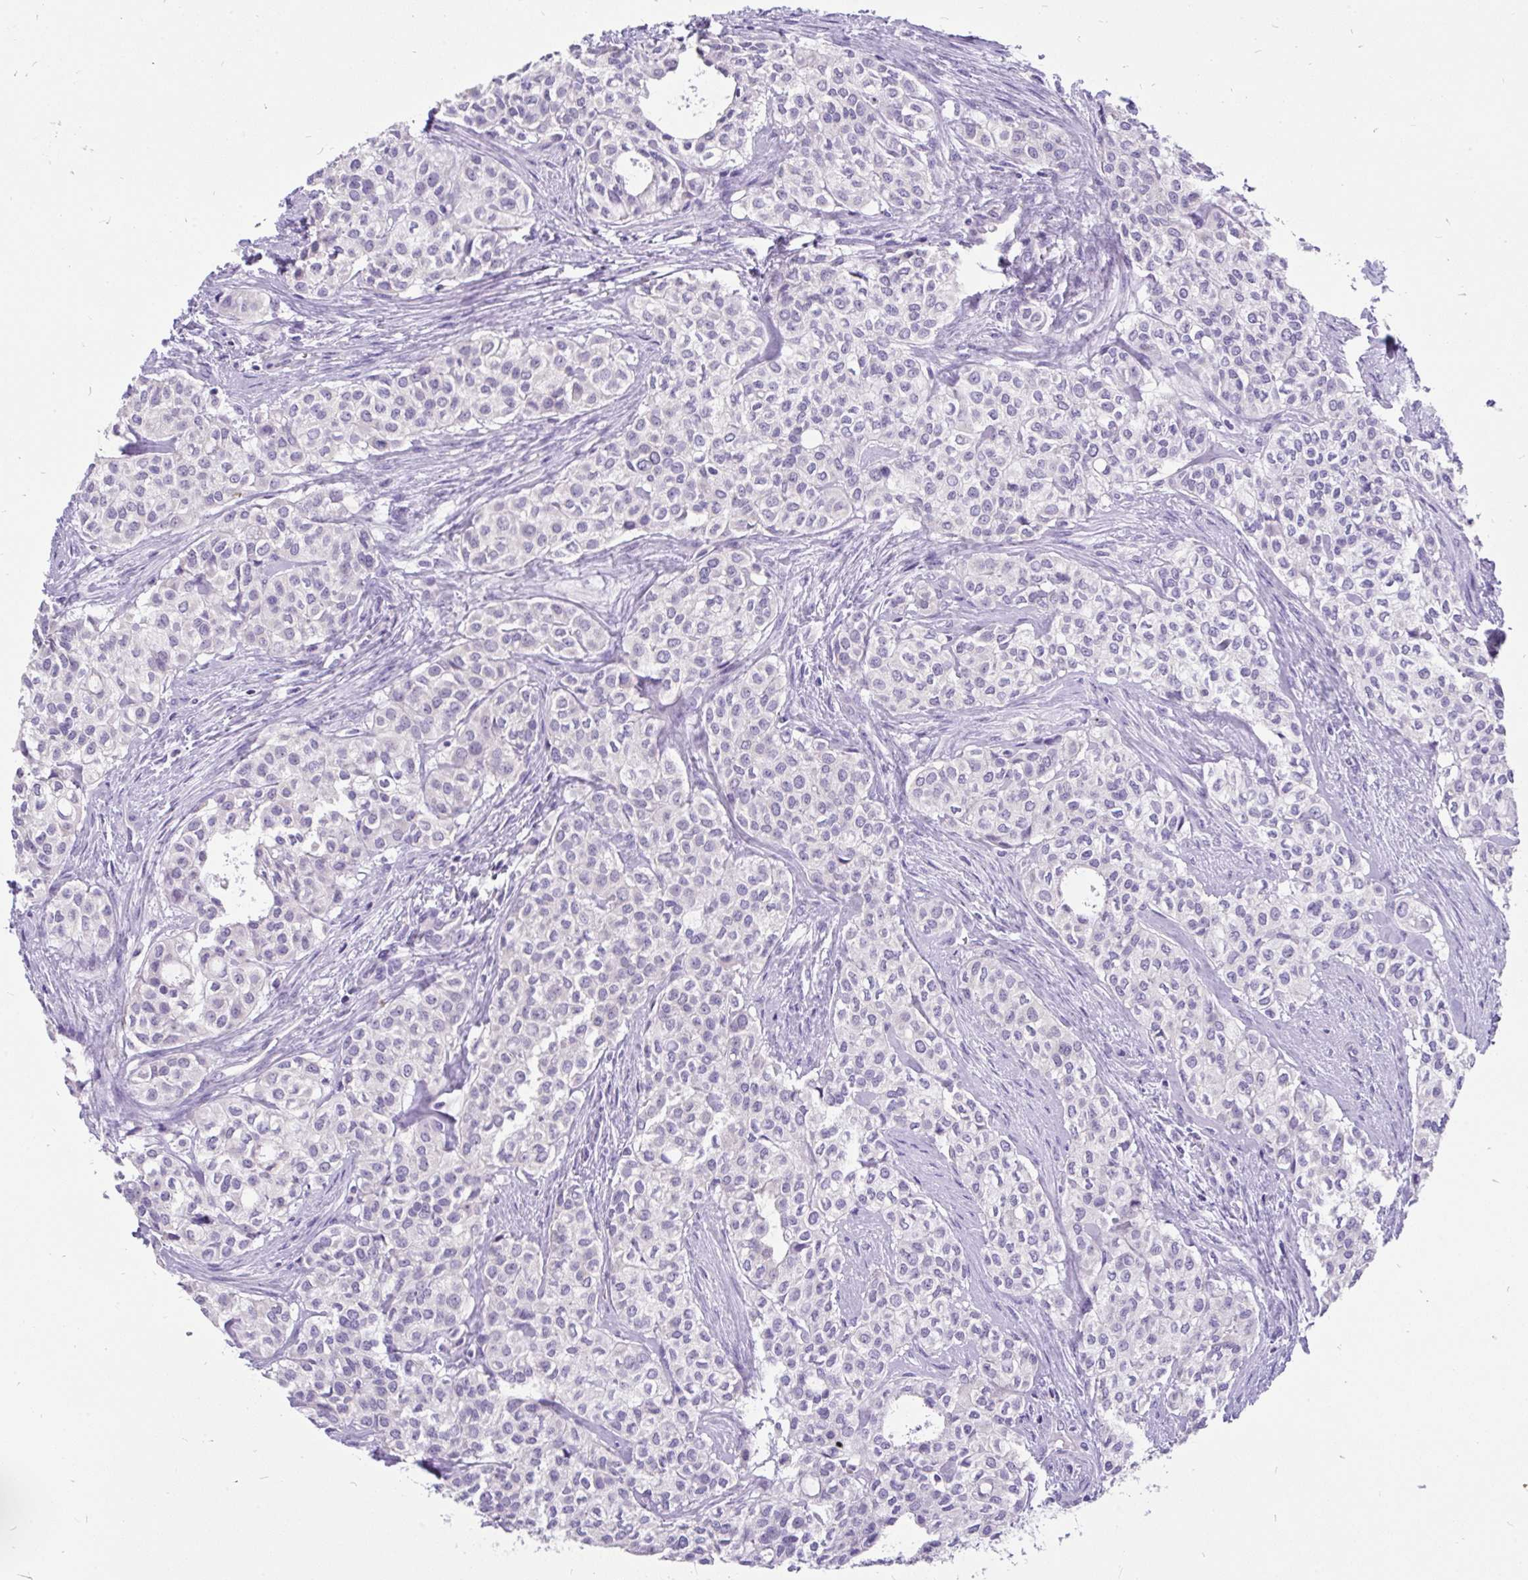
{"staining": {"intensity": "negative", "quantity": "none", "location": "none"}, "tissue": "head and neck cancer", "cell_type": "Tumor cells", "image_type": "cancer", "snomed": [{"axis": "morphology", "description": "Adenocarcinoma, NOS"}, {"axis": "topography", "description": "Head-Neck"}], "caption": "Adenocarcinoma (head and neck) was stained to show a protein in brown. There is no significant staining in tumor cells.", "gene": "INTS5", "patient": {"sex": "male", "age": 81}}